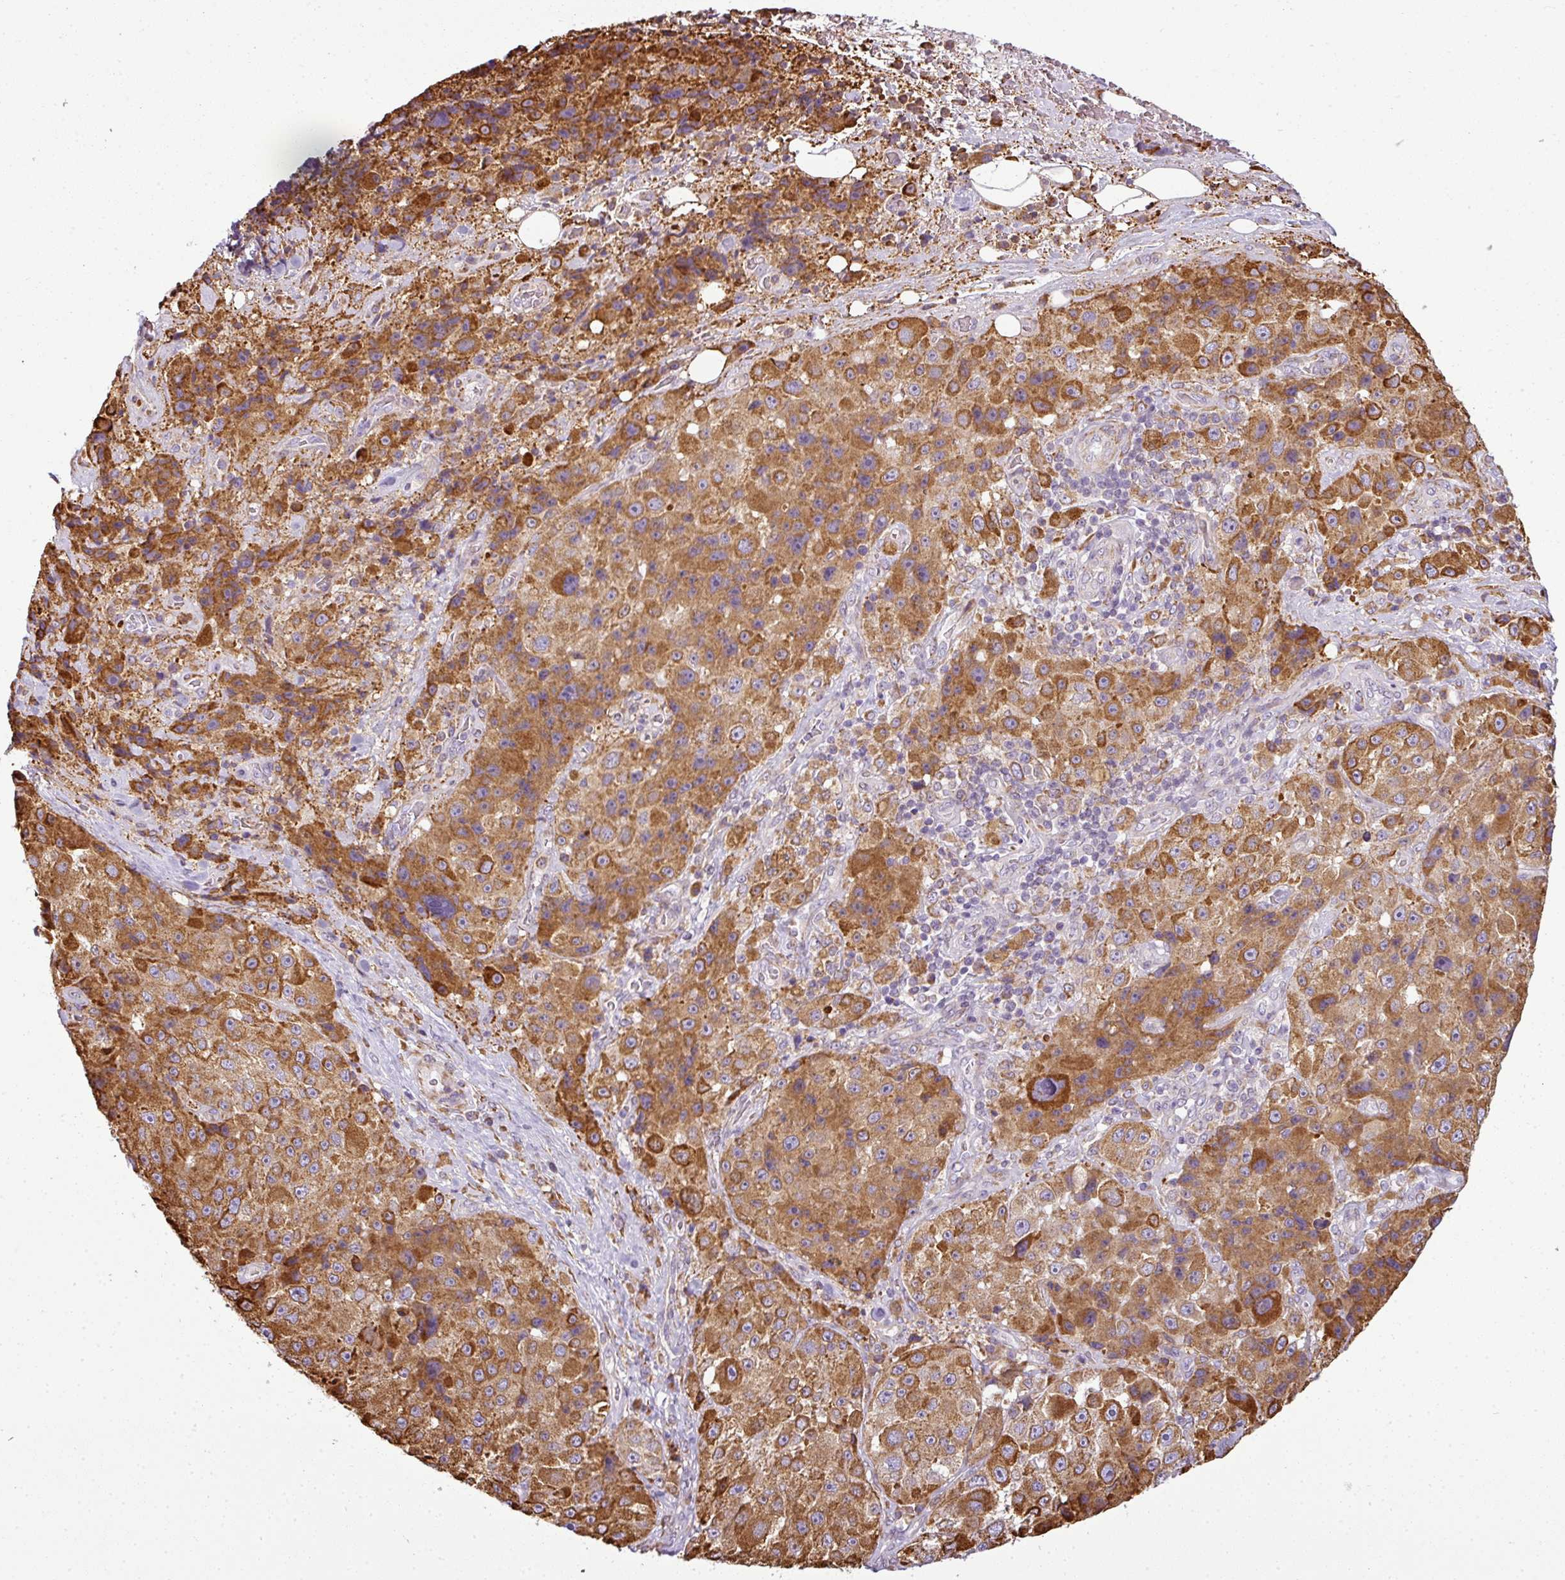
{"staining": {"intensity": "strong", "quantity": ">75%", "location": "cytoplasmic/membranous"}, "tissue": "melanoma", "cell_type": "Tumor cells", "image_type": "cancer", "snomed": [{"axis": "morphology", "description": "Malignant melanoma, Metastatic site"}, {"axis": "topography", "description": "Lymph node"}], "caption": "This histopathology image demonstrates melanoma stained with immunohistochemistry to label a protein in brown. The cytoplasmic/membranous of tumor cells show strong positivity for the protein. Nuclei are counter-stained blue.", "gene": "ANKRD18A", "patient": {"sex": "male", "age": 62}}